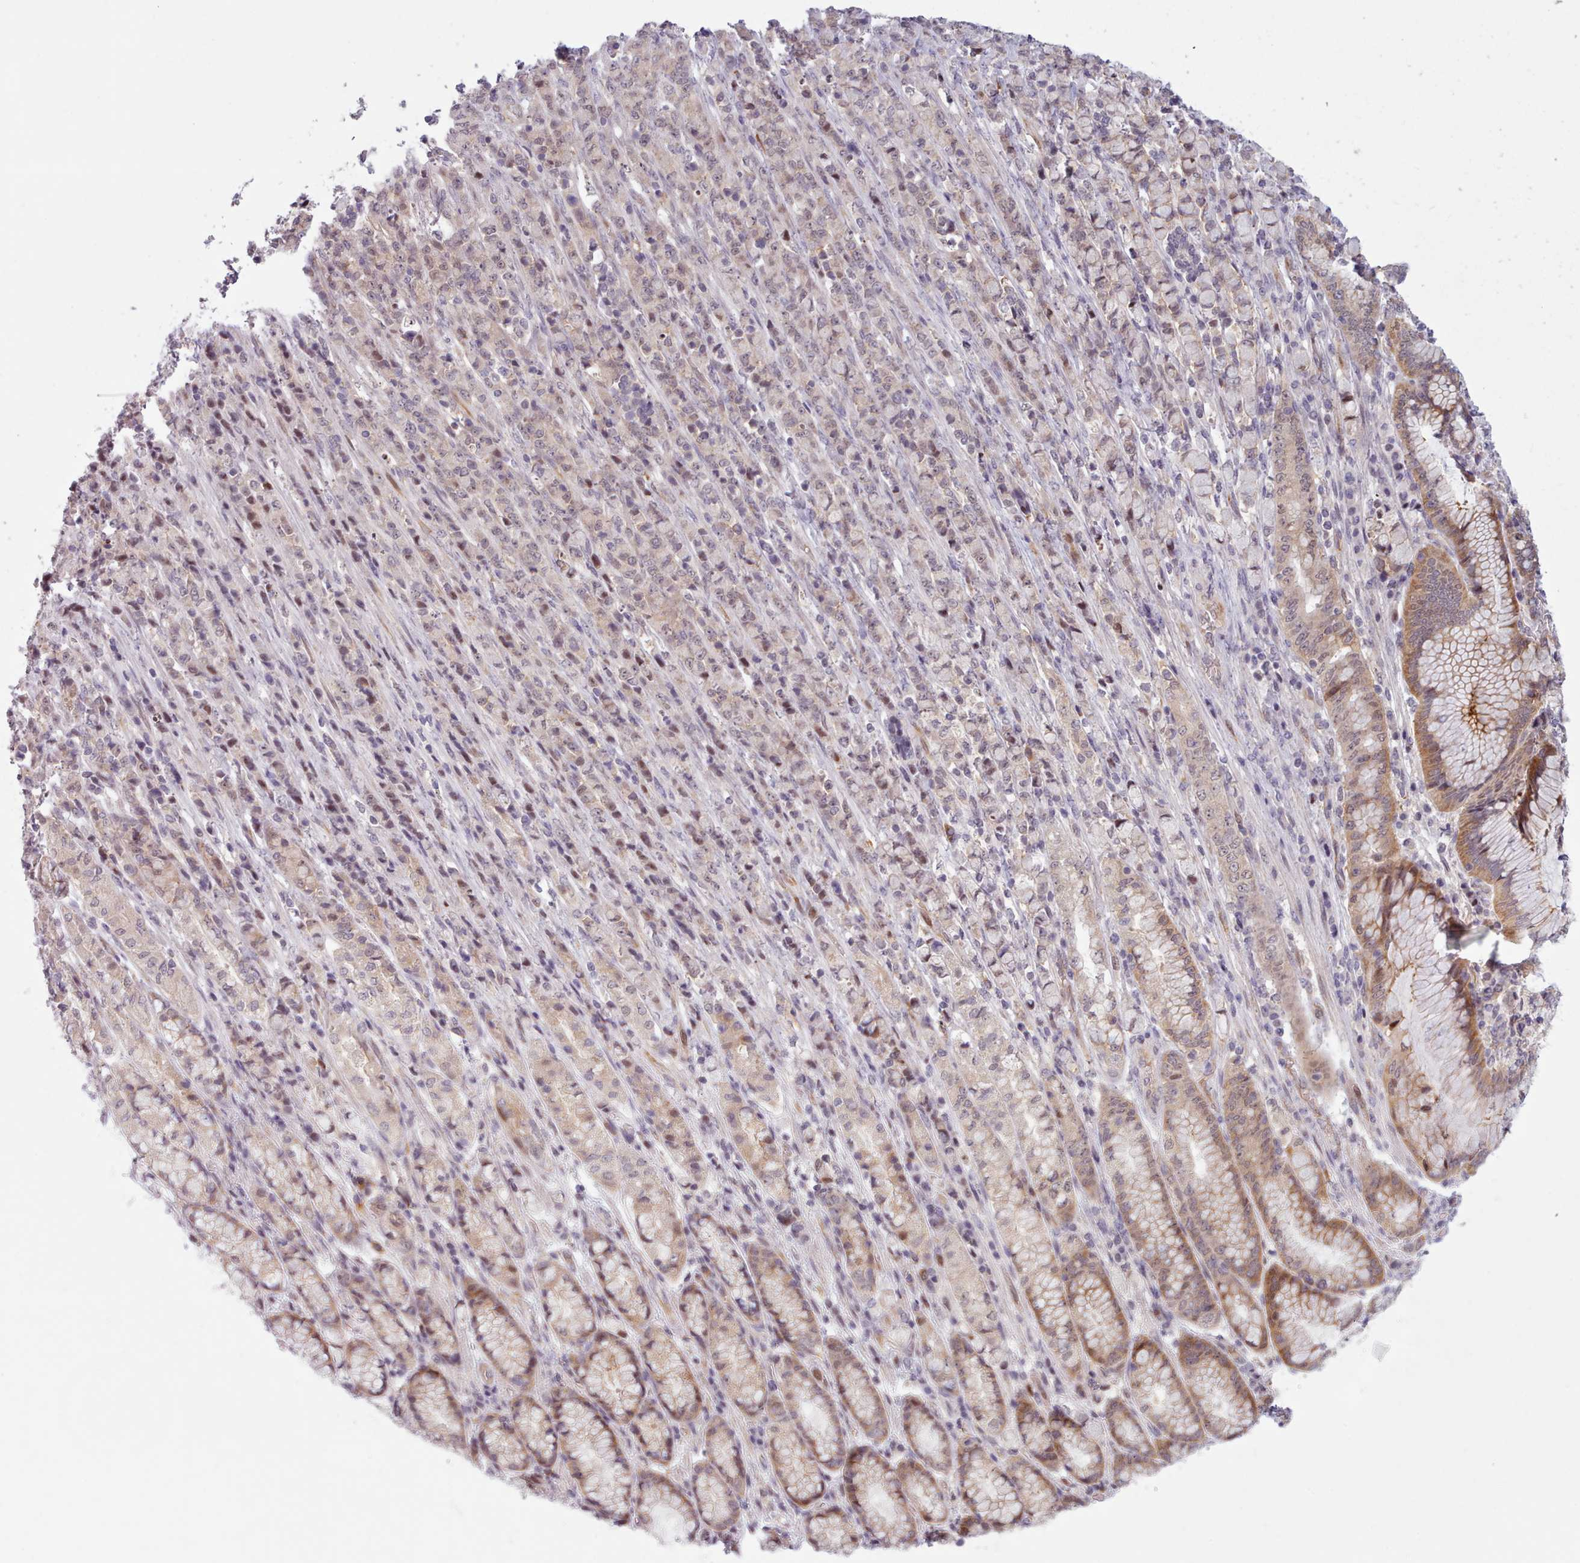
{"staining": {"intensity": "weak", "quantity": "25%-75%", "location": "nuclear"}, "tissue": "stomach cancer", "cell_type": "Tumor cells", "image_type": "cancer", "snomed": [{"axis": "morphology", "description": "Adenocarcinoma, NOS"}, {"axis": "topography", "description": "Stomach"}], "caption": "A brown stain labels weak nuclear positivity of a protein in human stomach adenocarcinoma tumor cells.", "gene": "KBTBD7", "patient": {"sex": "female", "age": 79}}